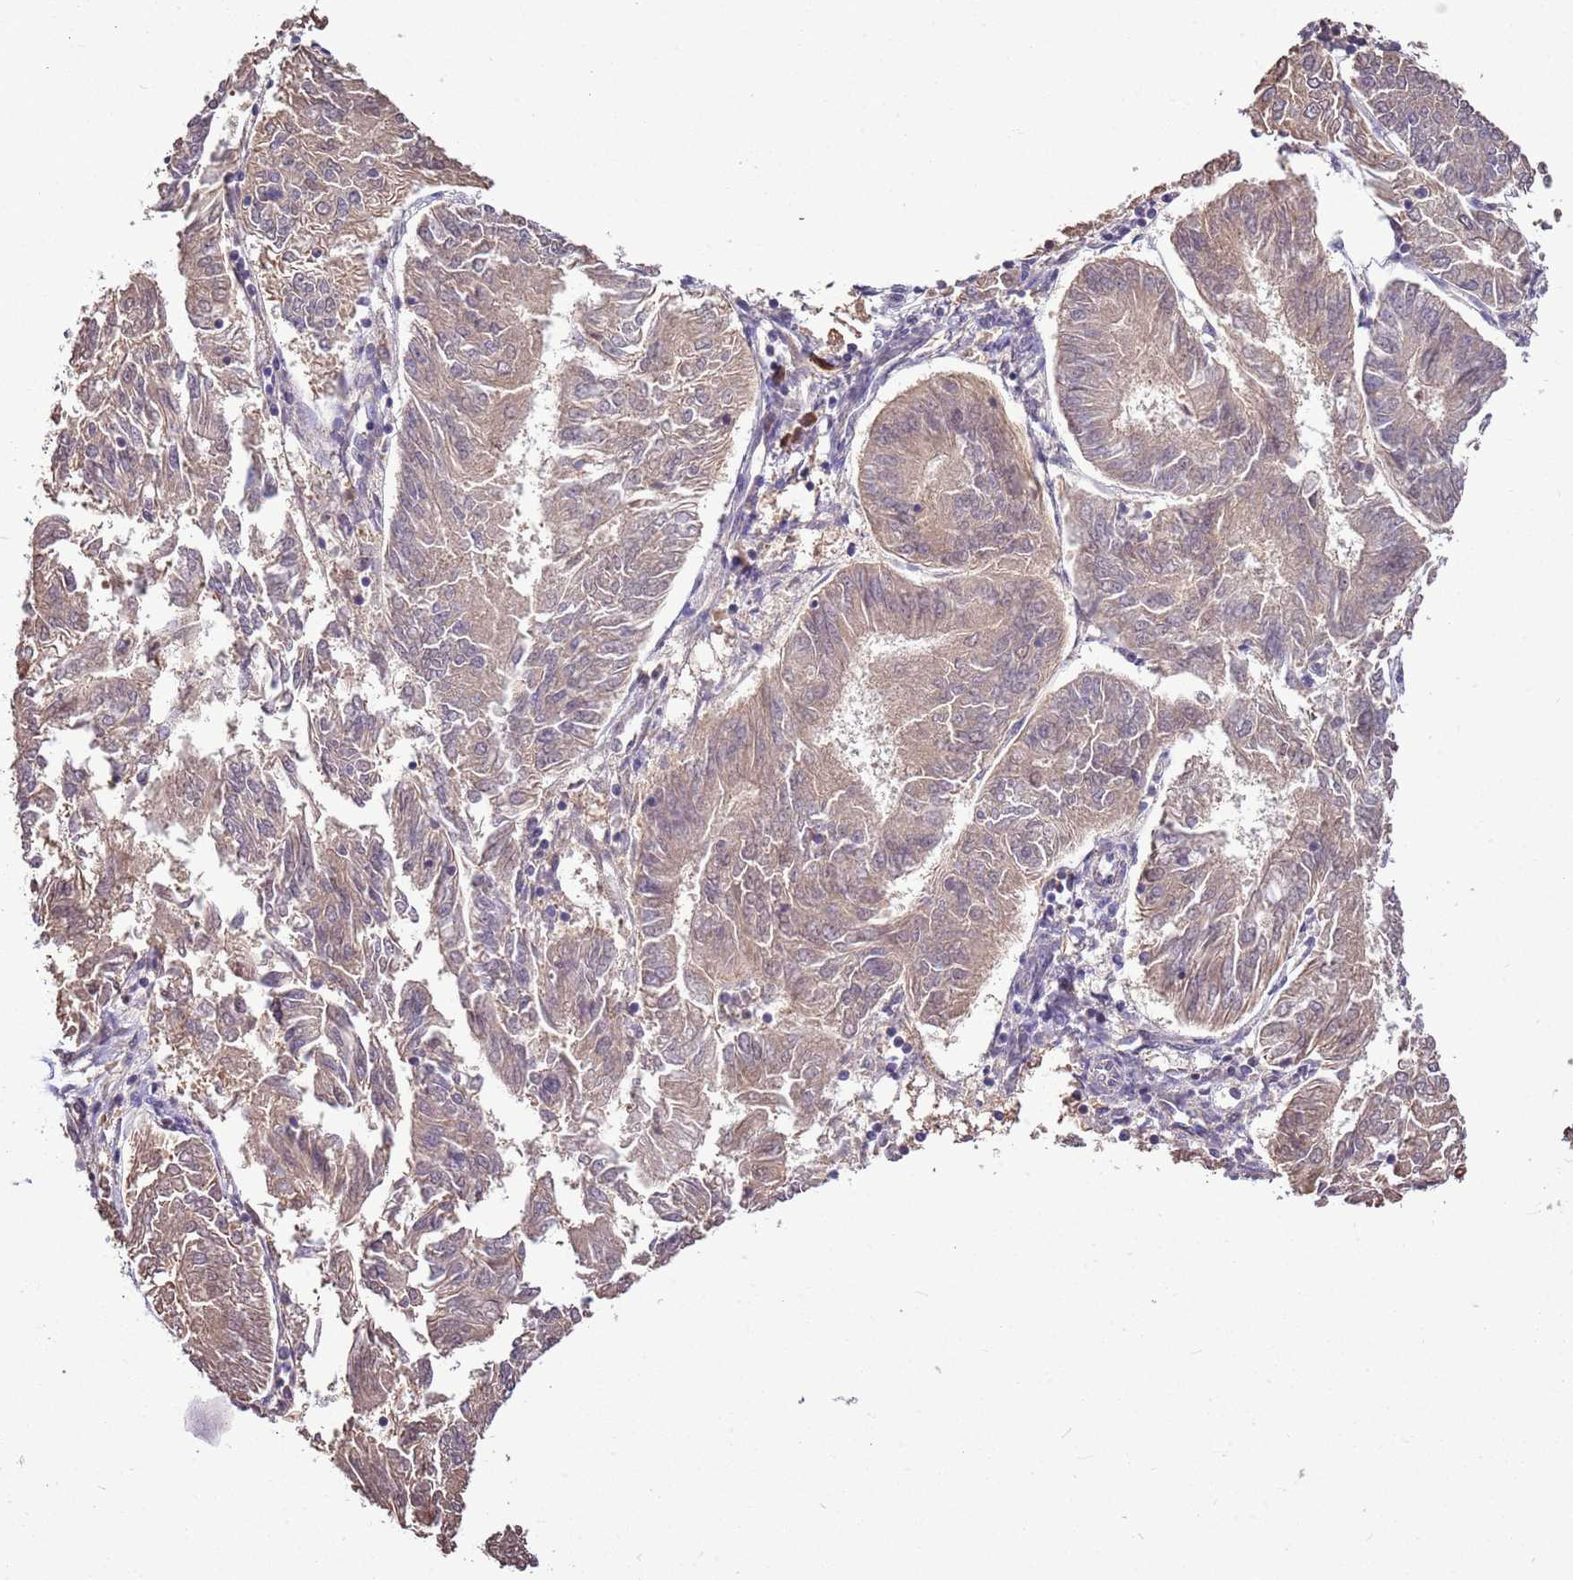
{"staining": {"intensity": "weak", "quantity": "25%-75%", "location": "cytoplasmic/membranous"}, "tissue": "endometrial cancer", "cell_type": "Tumor cells", "image_type": "cancer", "snomed": [{"axis": "morphology", "description": "Adenocarcinoma, NOS"}, {"axis": "topography", "description": "Endometrium"}], "caption": "Immunohistochemistry (IHC) micrograph of neoplastic tissue: human endometrial cancer (adenocarcinoma) stained using immunohistochemistry exhibits low levels of weak protein expression localized specifically in the cytoplasmic/membranous of tumor cells, appearing as a cytoplasmic/membranous brown color.", "gene": "BBS5", "patient": {"sex": "female", "age": 58}}